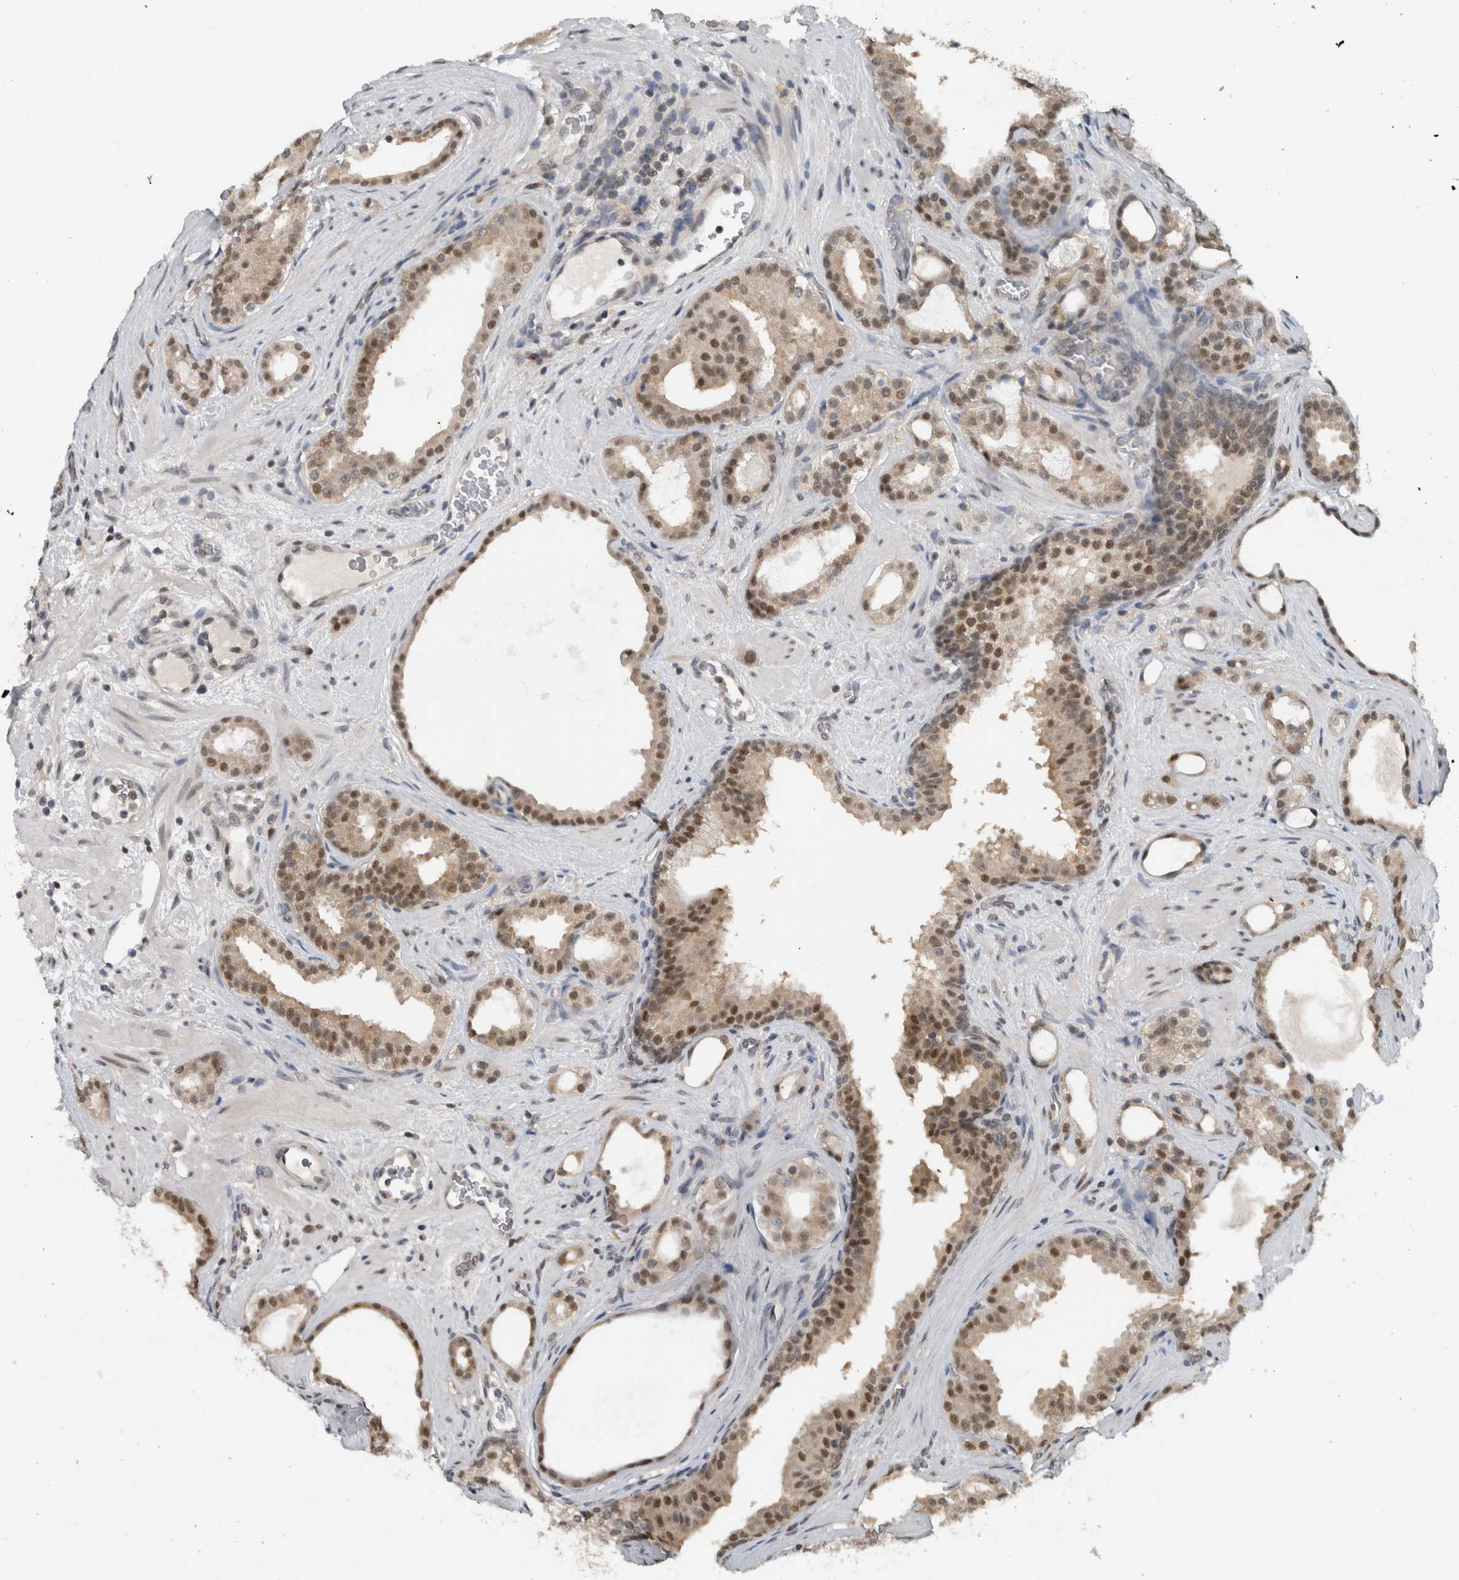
{"staining": {"intensity": "weak", "quantity": ">75%", "location": "cytoplasmic/membranous,nuclear"}, "tissue": "prostate cancer", "cell_type": "Tumor cells", "image_type": "cancer", "snomed": [{"axis": "morphology", "description": "Adenocarcinoma, High grade"}, {"axis": "topography", "description": "Prostate"}], "caption": "Prostate adenocarcinoma (high-grade) stained with a brown dye exhibits weak cytoplasmic/membranous and nuclear positive expression in about >75% of tumor cells.", "gene": "SPAG7", "patient": {"sex": "male", "age": 60}}